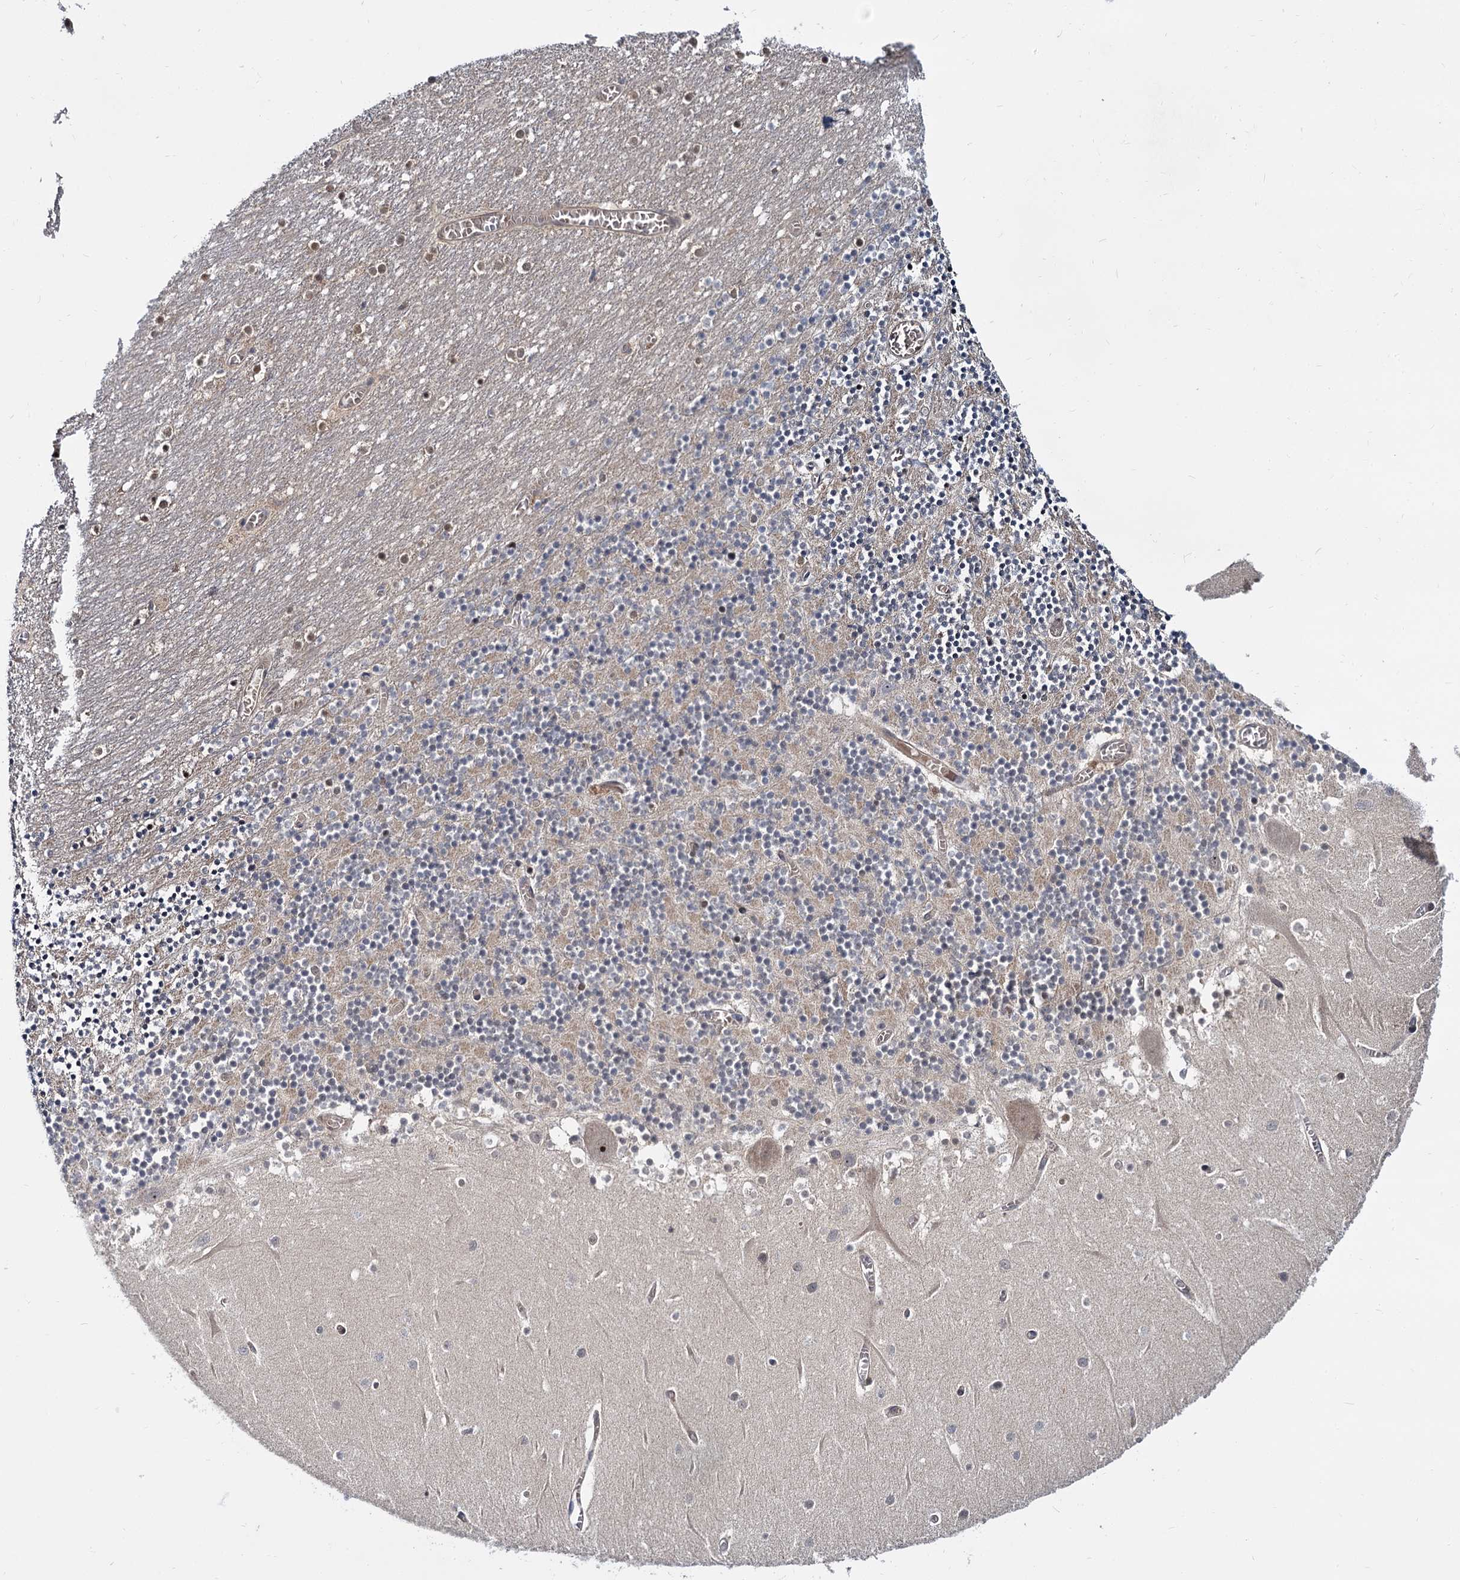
{"staining": {"intensity": "weak", "quantity": "25%-75%", "location": "cytoplasmic/membranous"}, "tissue": "cerebellum", "cell_type": "Cells in granular layer", "image_type": "normal", "snomed": [{"axis": "morphology", "description": "Normal tissue, NOS"}, {"axis": "topography", "description": "Cerebellum"}], "caption": "Cerebellum stained with DAB immunohistochemistry shows low levels of weak cytoplasmic/membranous staining in about 25%-75% of cells in granular layer. (brown staining indicates protein expression, while blue staining denotes nuclei).", "gene": "SNX15", "patient": {"sex": "female", "age": 28}}